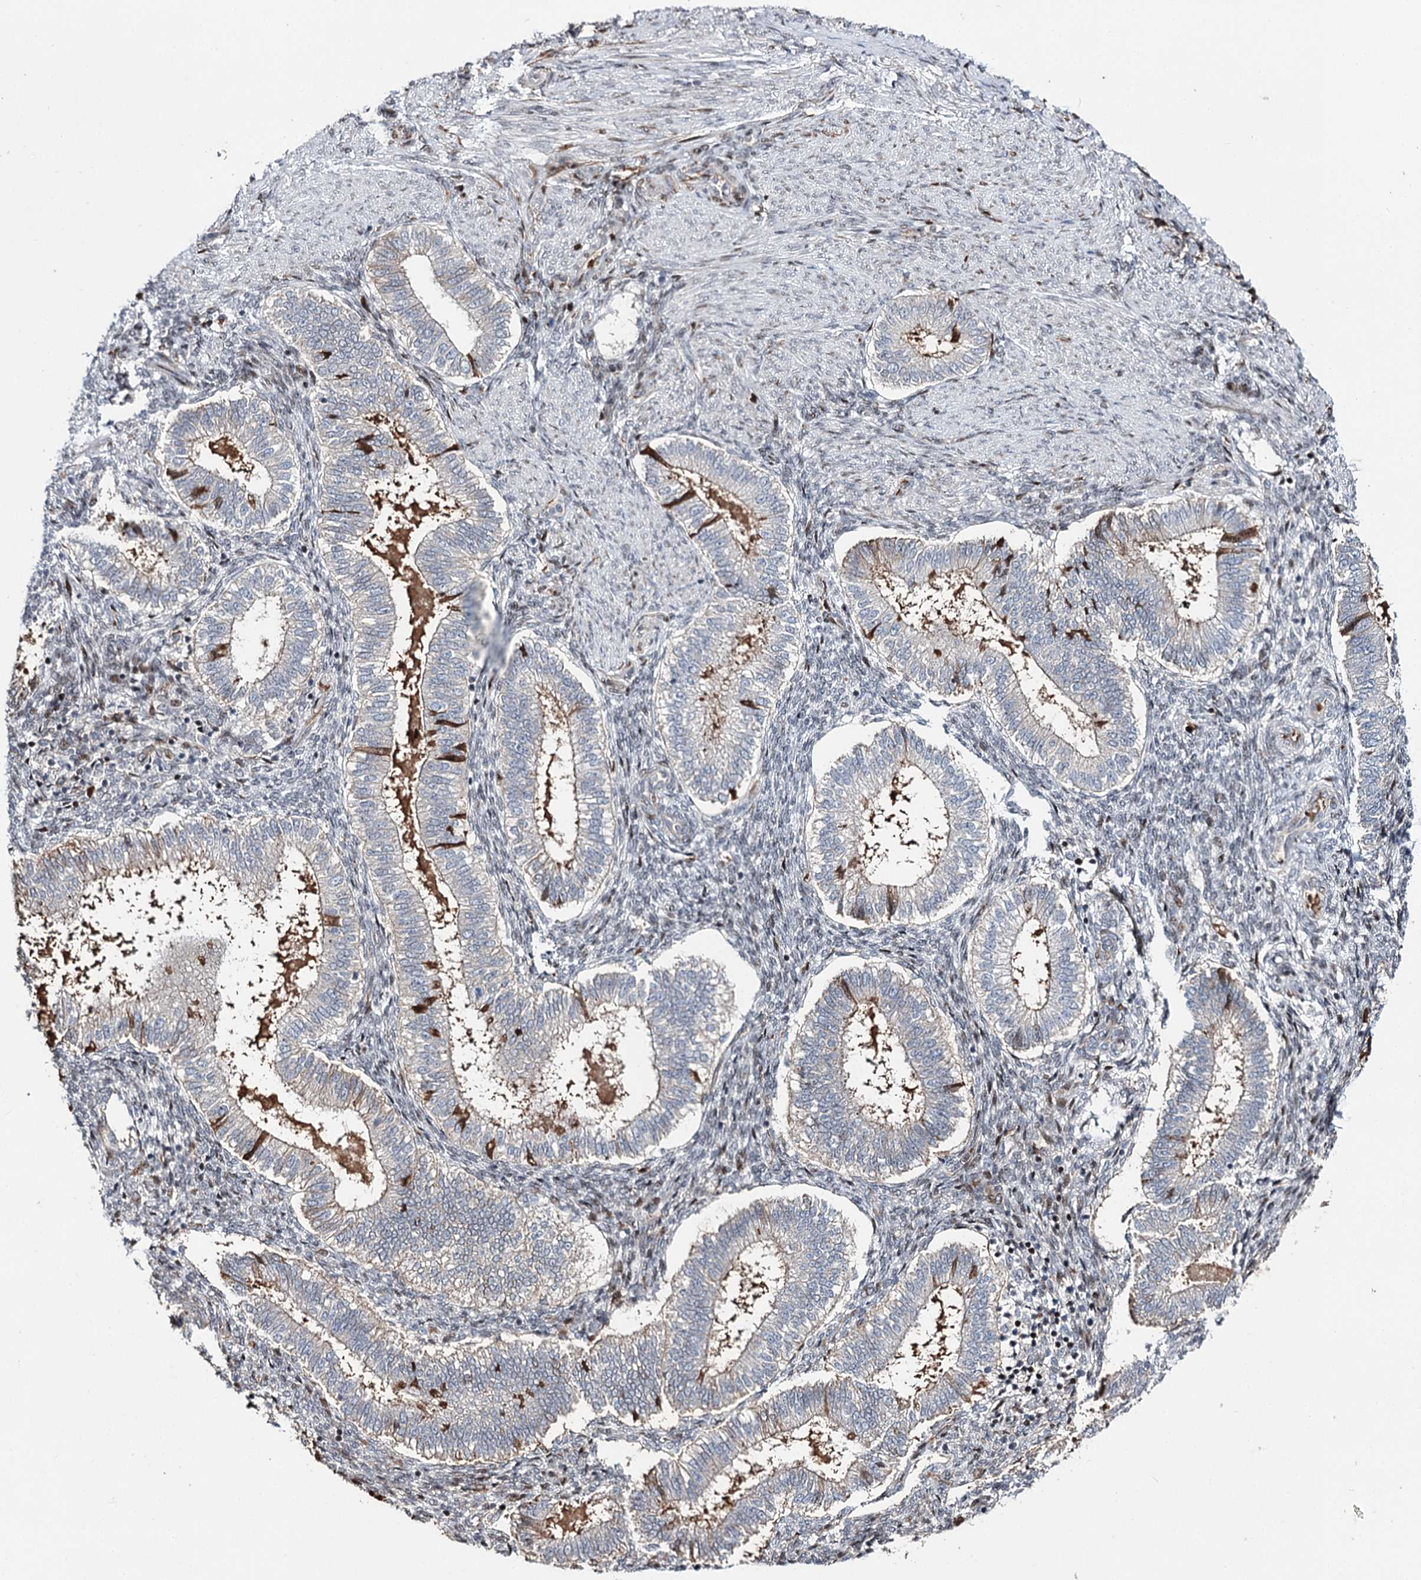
{"staining": {"intensity": "negative", "quantity": "none", "location": "none"}, "tissue": "endometrium", "cell_type": "Cells in endometrial stroma", "image_type": "normal", "snomed": [{"axis": "morphology", "description": "Normal tissue, NOS"}, {"axis": "topography", "description": "Endometrium"}], "caption": "DAB (3,3'-diaminobenzidine) immunohistochemical staining of unremarkable endometrium demonstrates no significant expression in cells in endometrial stroma.", "gene": "ITFG2", "patient": {"sex": "female", "age": 25}}